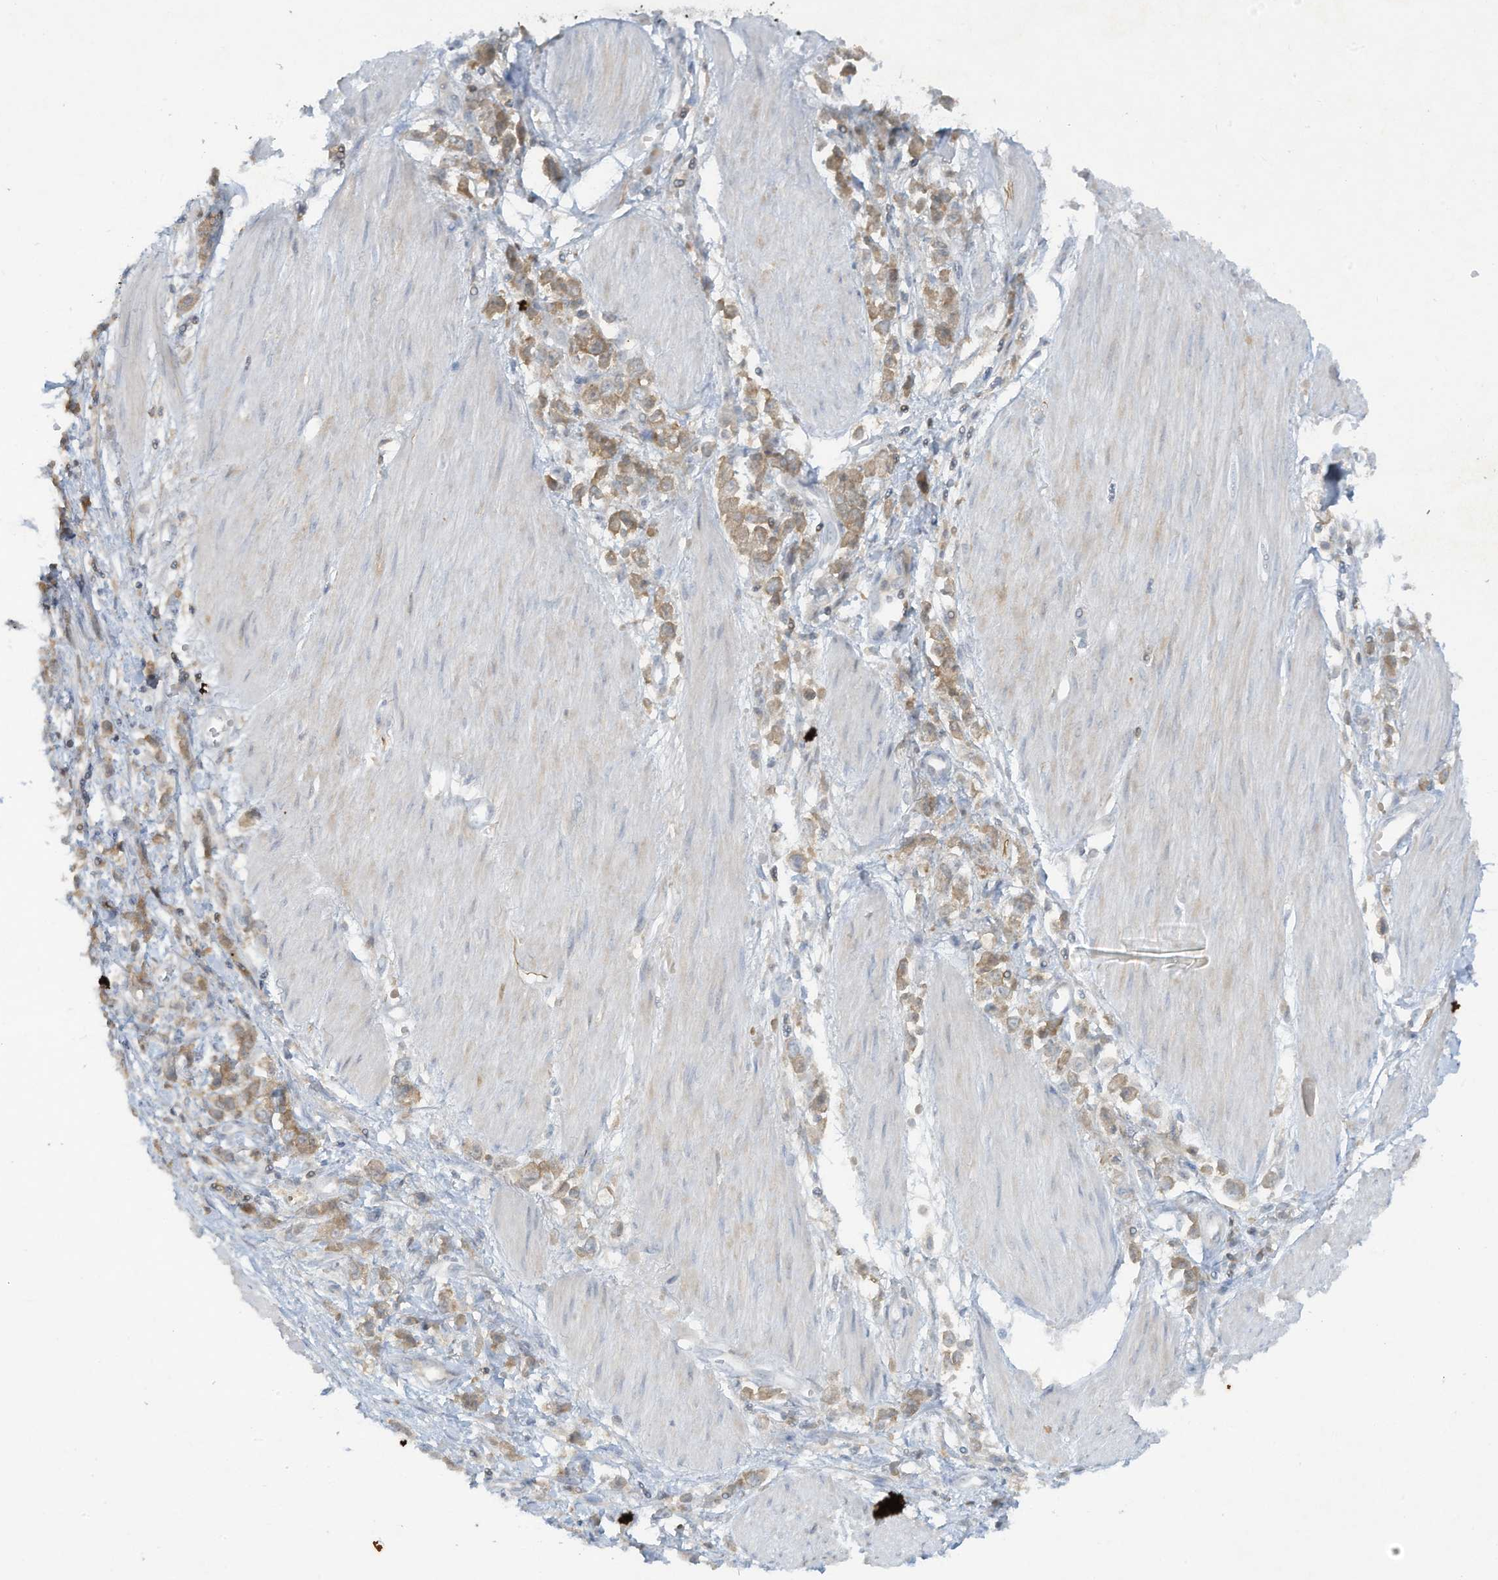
{"staining": {"intensity": "weak", "quantity": ">75%", "location": "cytoplasmic/membranous"}, "tissue": "stomach cancer", "cell_type": "Tumor cells", "image_type": "cancer", "snomed": [{"axis": "morphology", "description": "Adenocarcinoma, NOS"}, {"axis": "topography", "description": "Stomach"}], "caption": "There is low levels of weak cytoplasmic/membranous expression in tumor cells of stomach cancer (adenocarcinoma), as demonstrated by immunohistochemical staining (brown color).", "gene": "FETUB", "patient": {"sex": "female", "age": 76}}